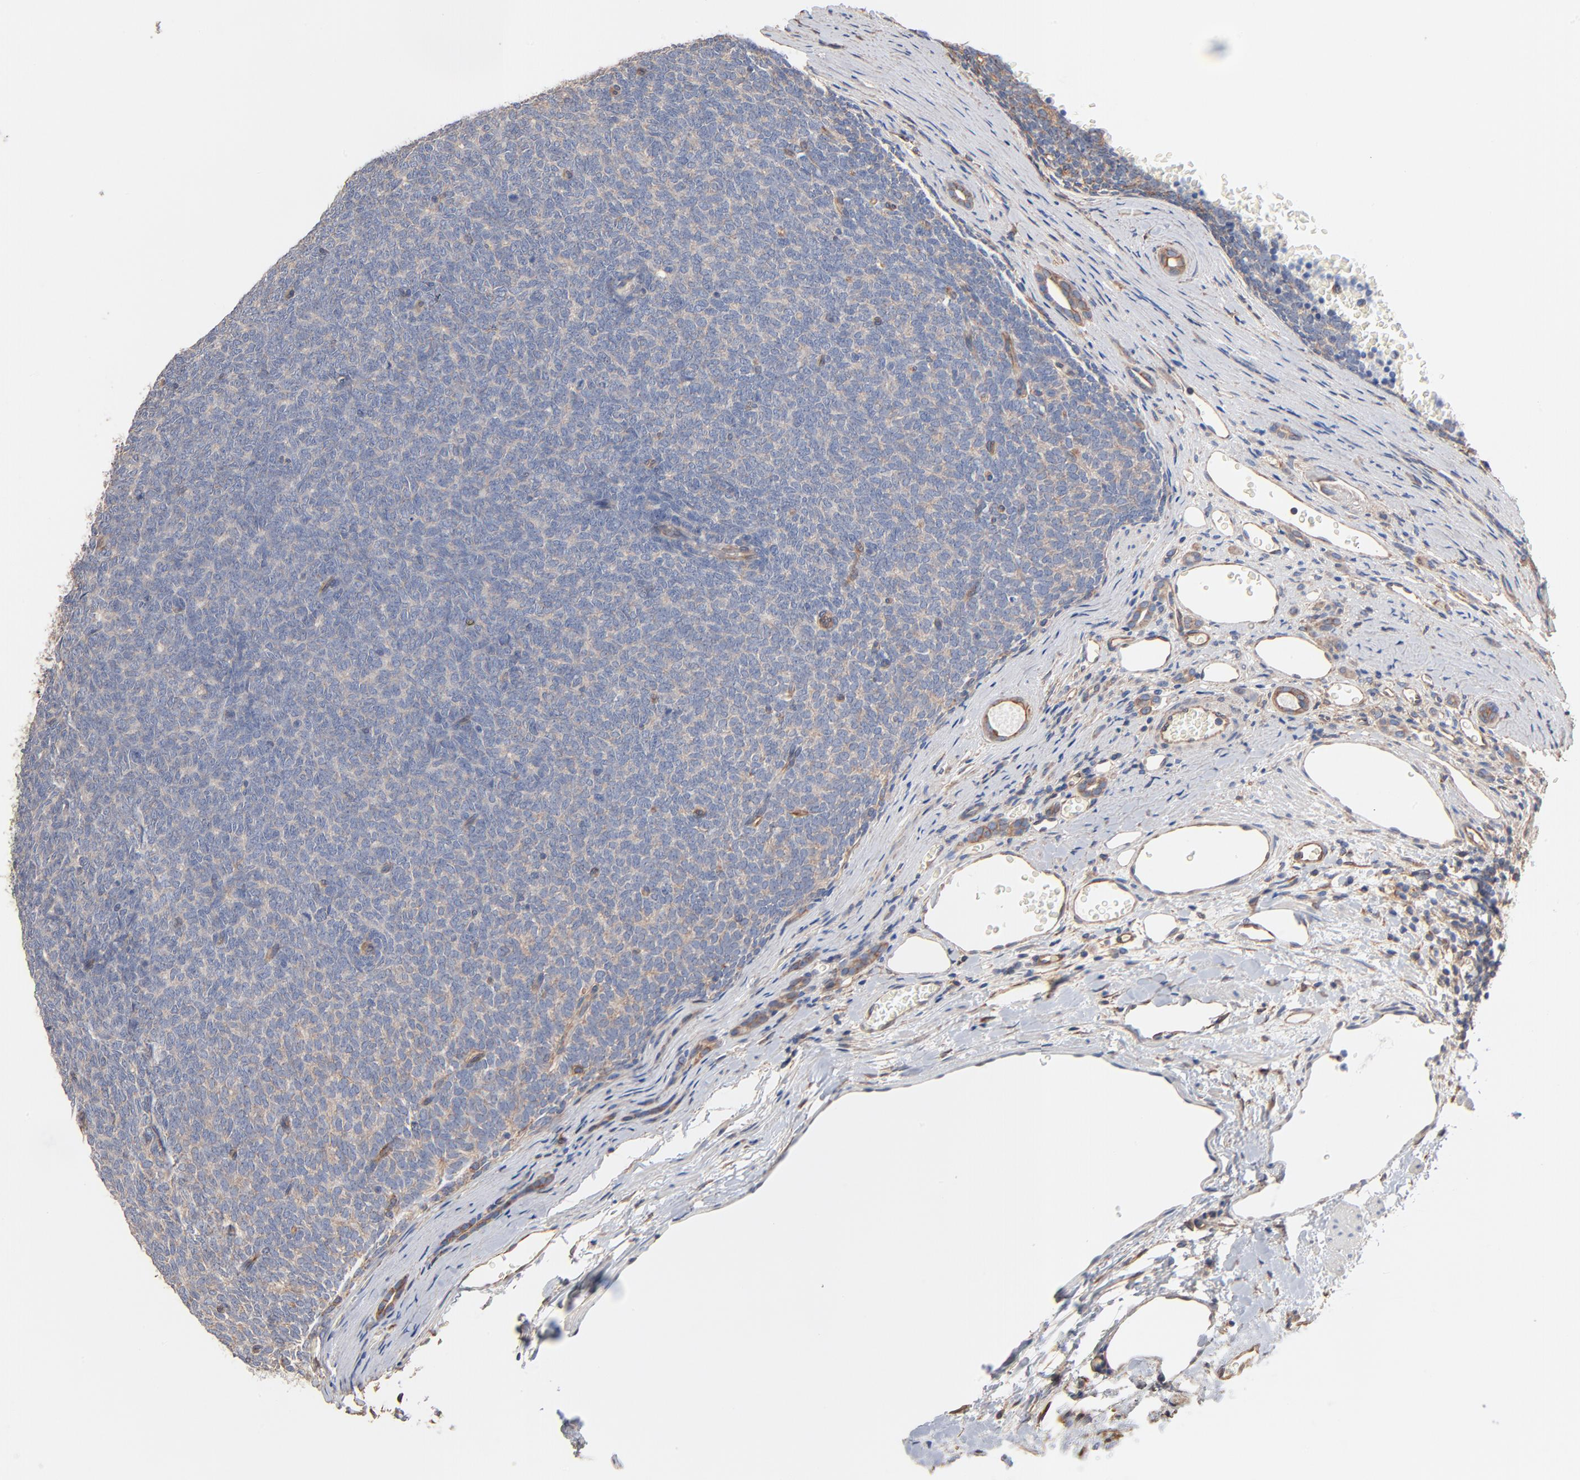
{"staining": {"intensity": "negative", "quantity": "none", "location": "none"}, "tissue": "renal cancer", "cell_type": "Tumor cells", "image_type": "cancer", "snomed": [{"axis": "morphology", "description": "Neoplasm, malignant, NOS"}, {"axis": "topography", "description": "Kidney"}], "caption": "Tumor cells are negative for brown protein staining in renal cancer (neoplasm (malignant)).", "gene": "ABCD4", "patient": {"sex": "male", "age": 28}}